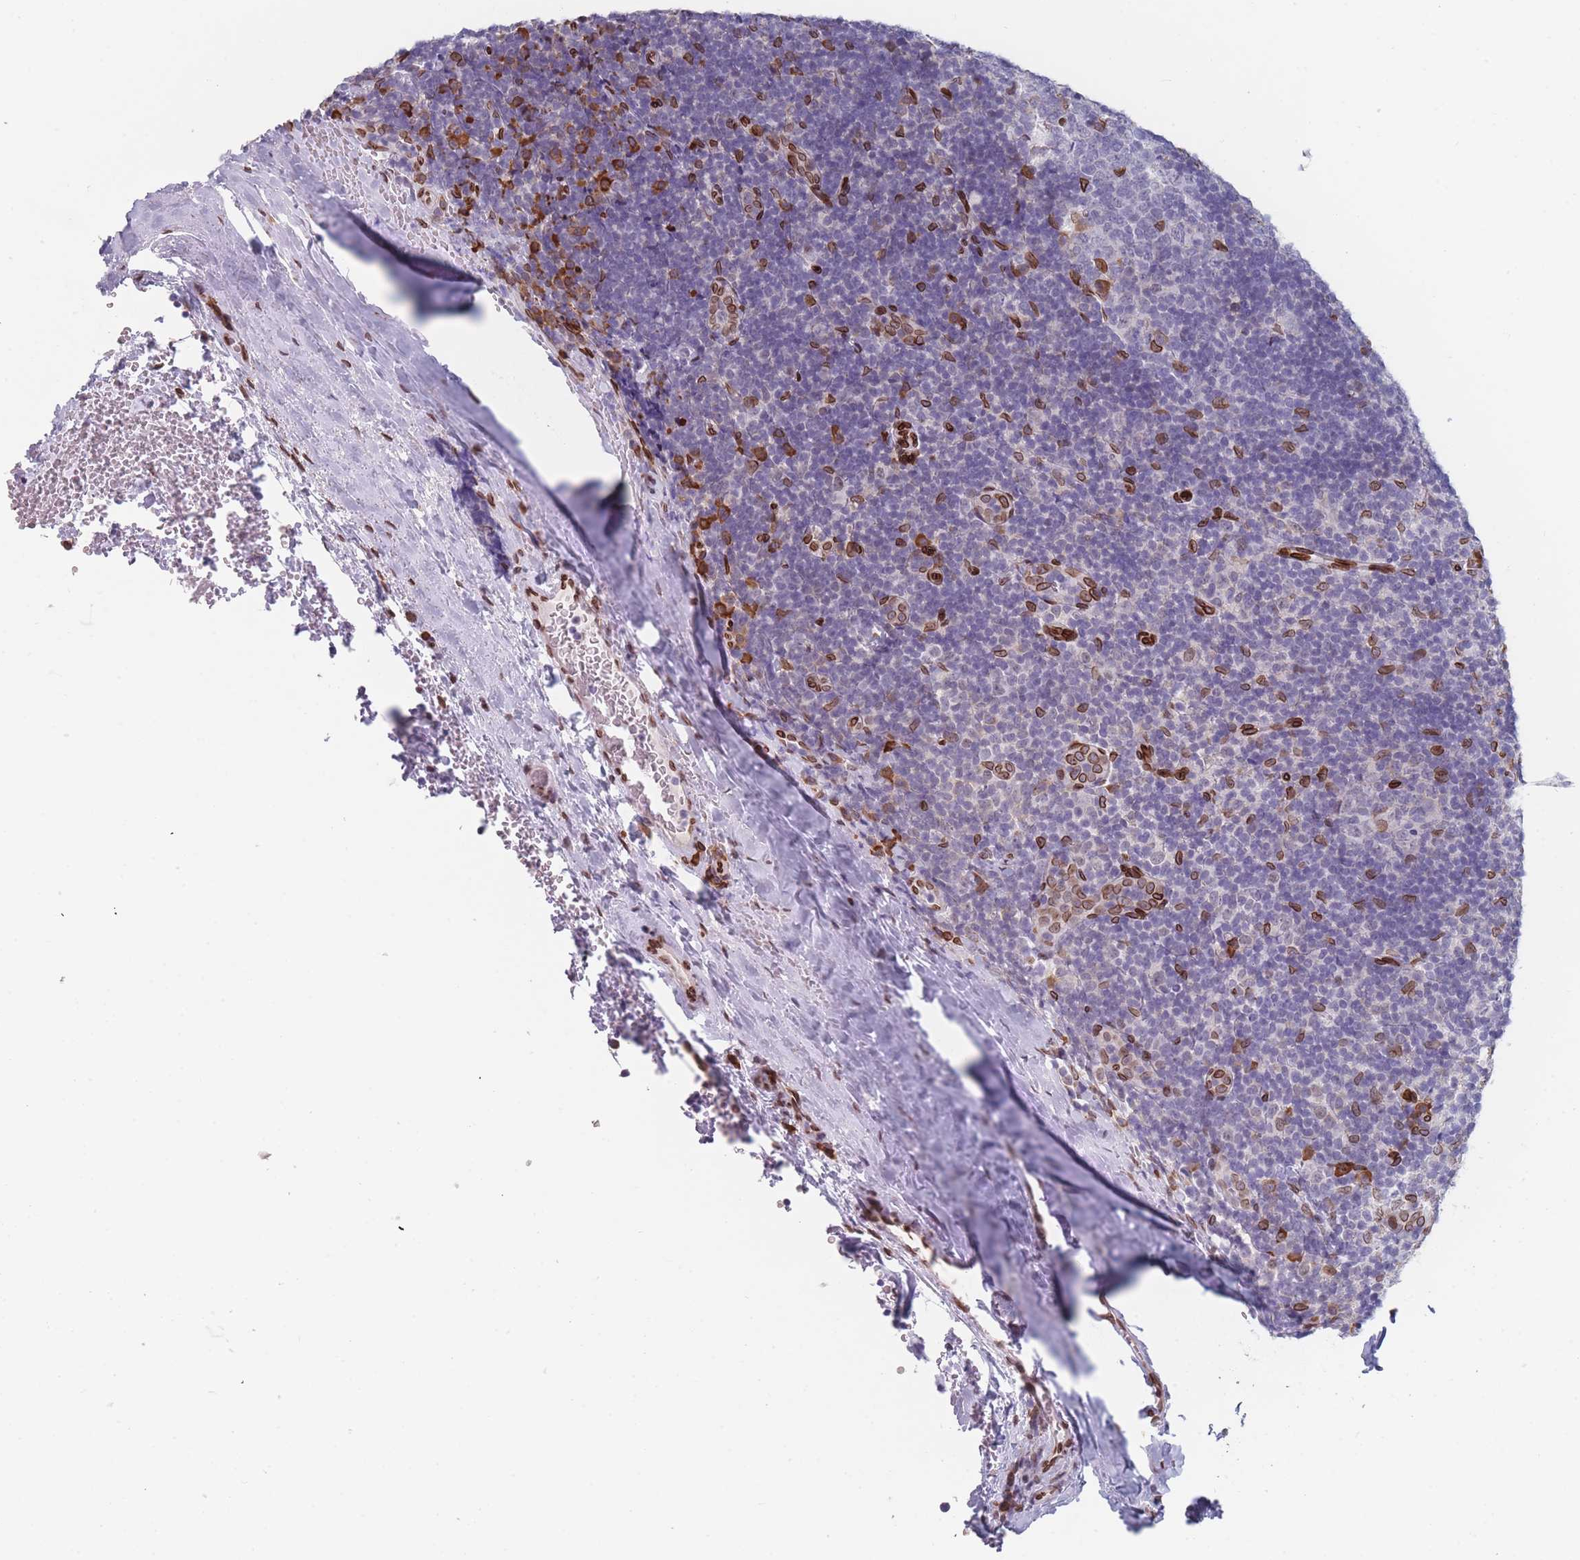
{"staining": {"intensity": "strong", "quantity": "<25%", "location": "cytoplasmic/membranous,nuclear"}, "tissue": "tonsil", "cell_type": "Germinal center cells", "image_type": "normal", "snomed": [{"axis": "morphology", "description": "Normal tissue, NOS"}, {"axis": "topography", "description": "Tonsil"}], "caption": "Immunohistochemical staining of unremarkable human tonsil displays medium levels of strong cytoplasmic/membranous,nuclear staining in about <25% of germinal center cells. The protein is stained brown, and the nuclei are stained in blue (DAB IHC with brightfield microscopy, high magnification).", "gene": "ZBTB1", "patient": {"sex": "male", "age": 17}}